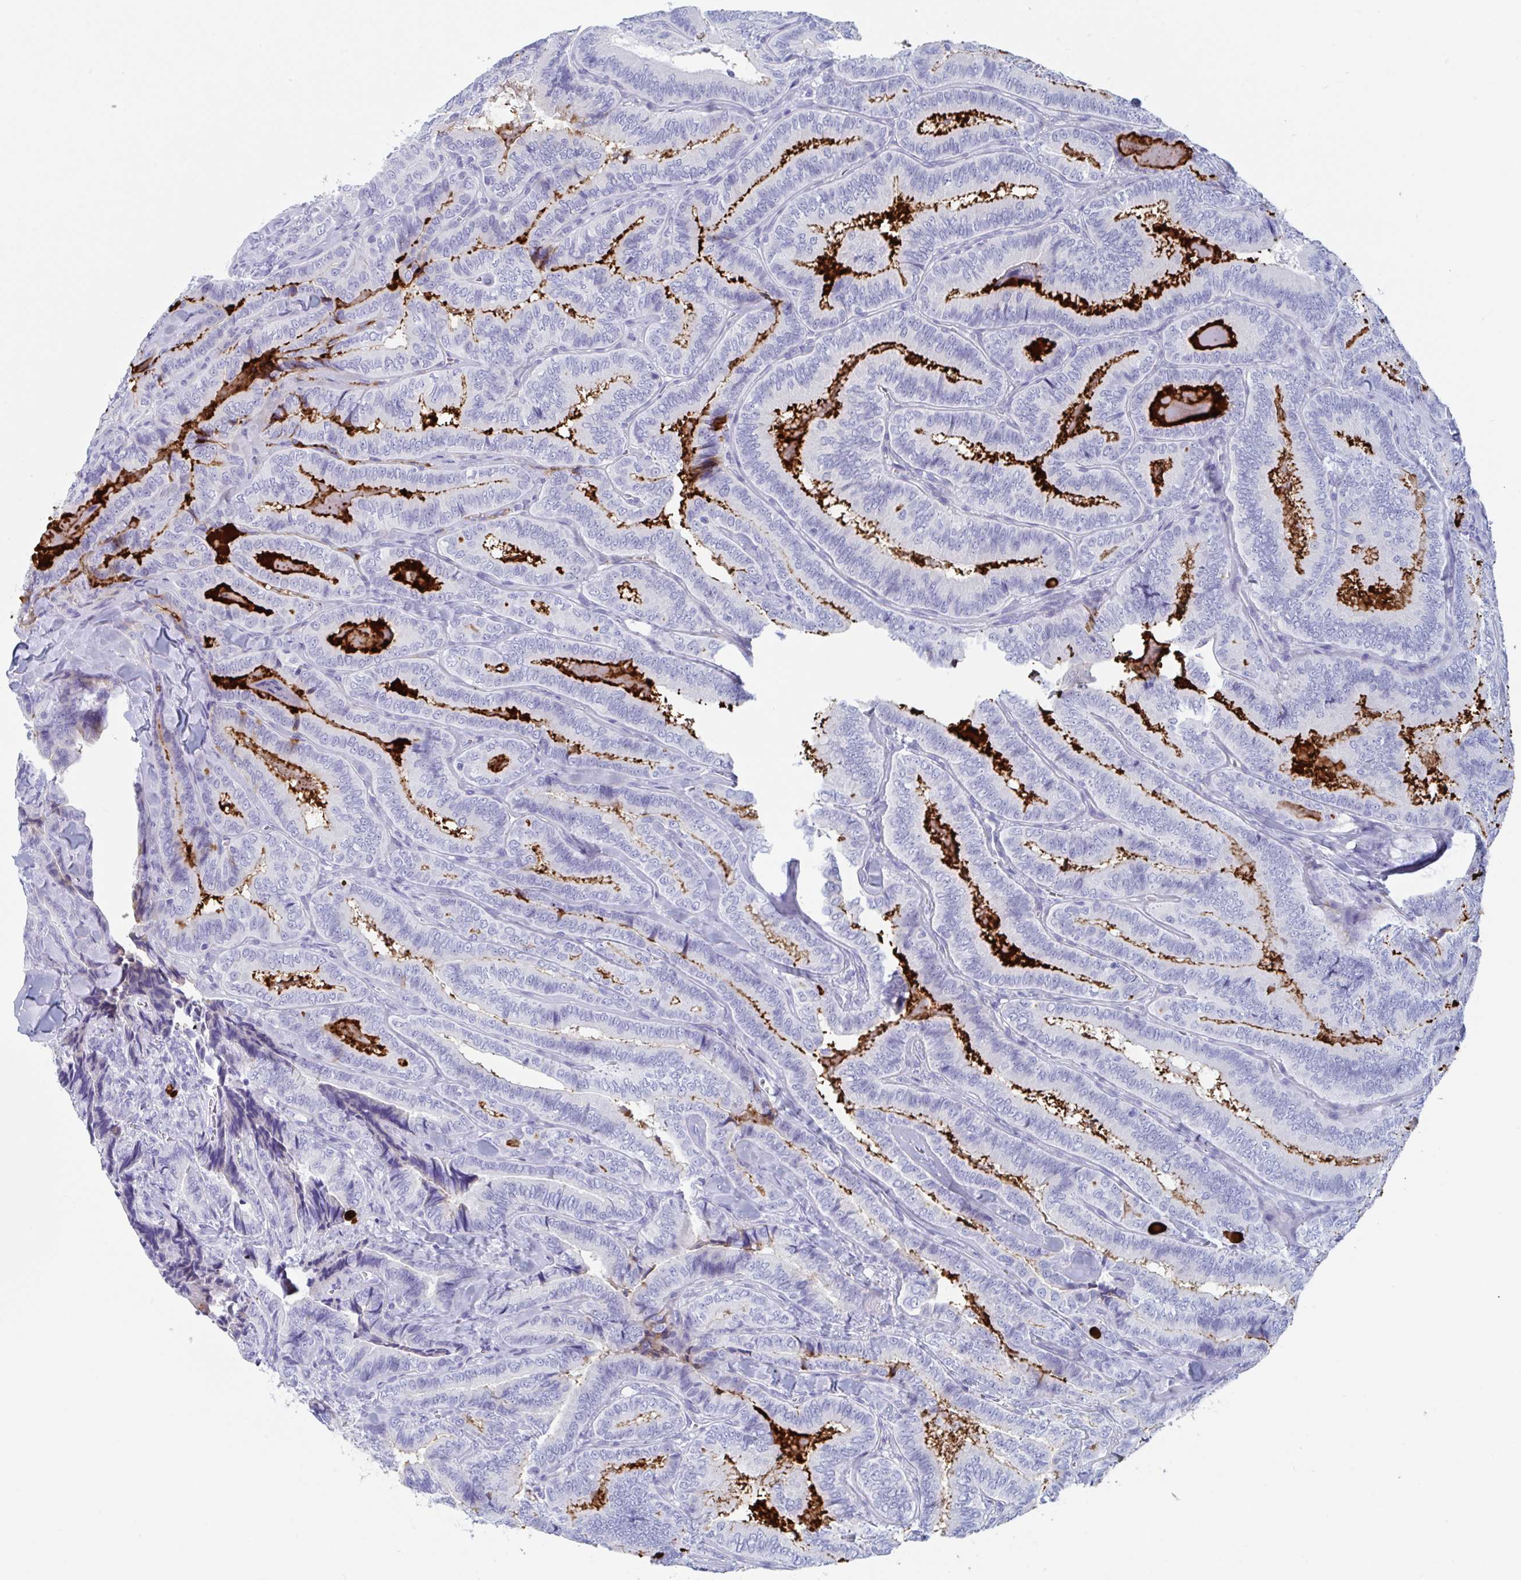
{"staining": {"intensity": "negative", "quantity": "none", "location": "none"}, "tissue": "thyroid cancer", "cell_type": "Tumor cells", "image_type": "cancer", "snomed": [{"axis": "morphology", "description": "Papillary adenocarcinoma, NOS"}, {"axis": "topography", "description": "Thyroid gland"}], "caption": "This is a image of IHC staining of thyroid cancer, which shows no expression in tumor cells.", "gene": "ZPBP", "patient": {"sex": "male", "age": 61}}